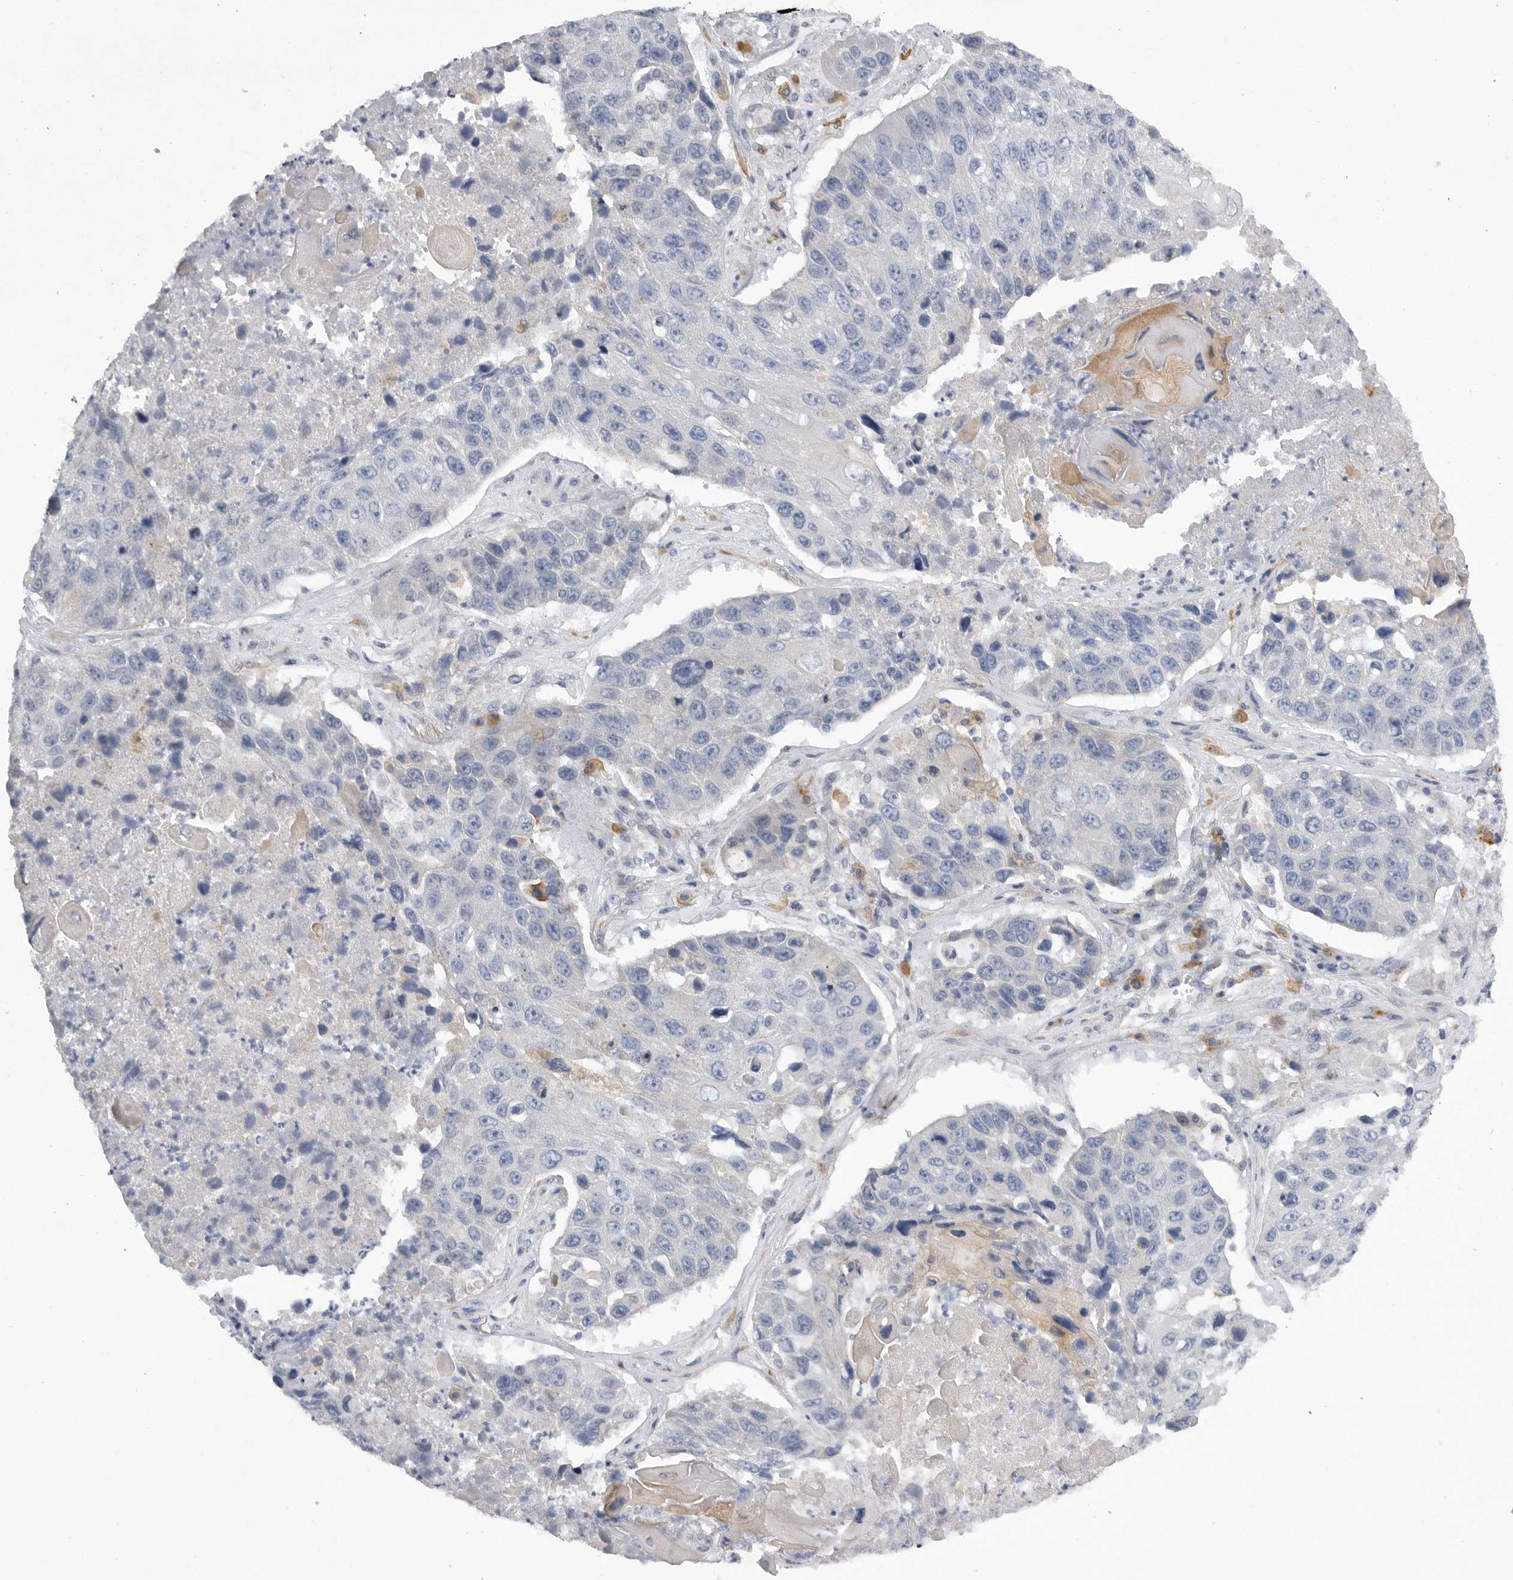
{"staining": {"intensity": "negative", "quantity": "none", "location": "none"}, "tissue": "lung cancer", "cell_type": "Tumor cells", "image_type": "cancer", "snomed": [{"axis": "morphology", "description": "Squamous cell carcinoma, NOS"}, {"axis": "topography", "description": "Lung"}], "caption": "Lung cancer was stained to show a protein in brown. There is no significant expression in tumor cells.", "gene": "EDEM3", "patient": {"sex": "male", "age": 61}}